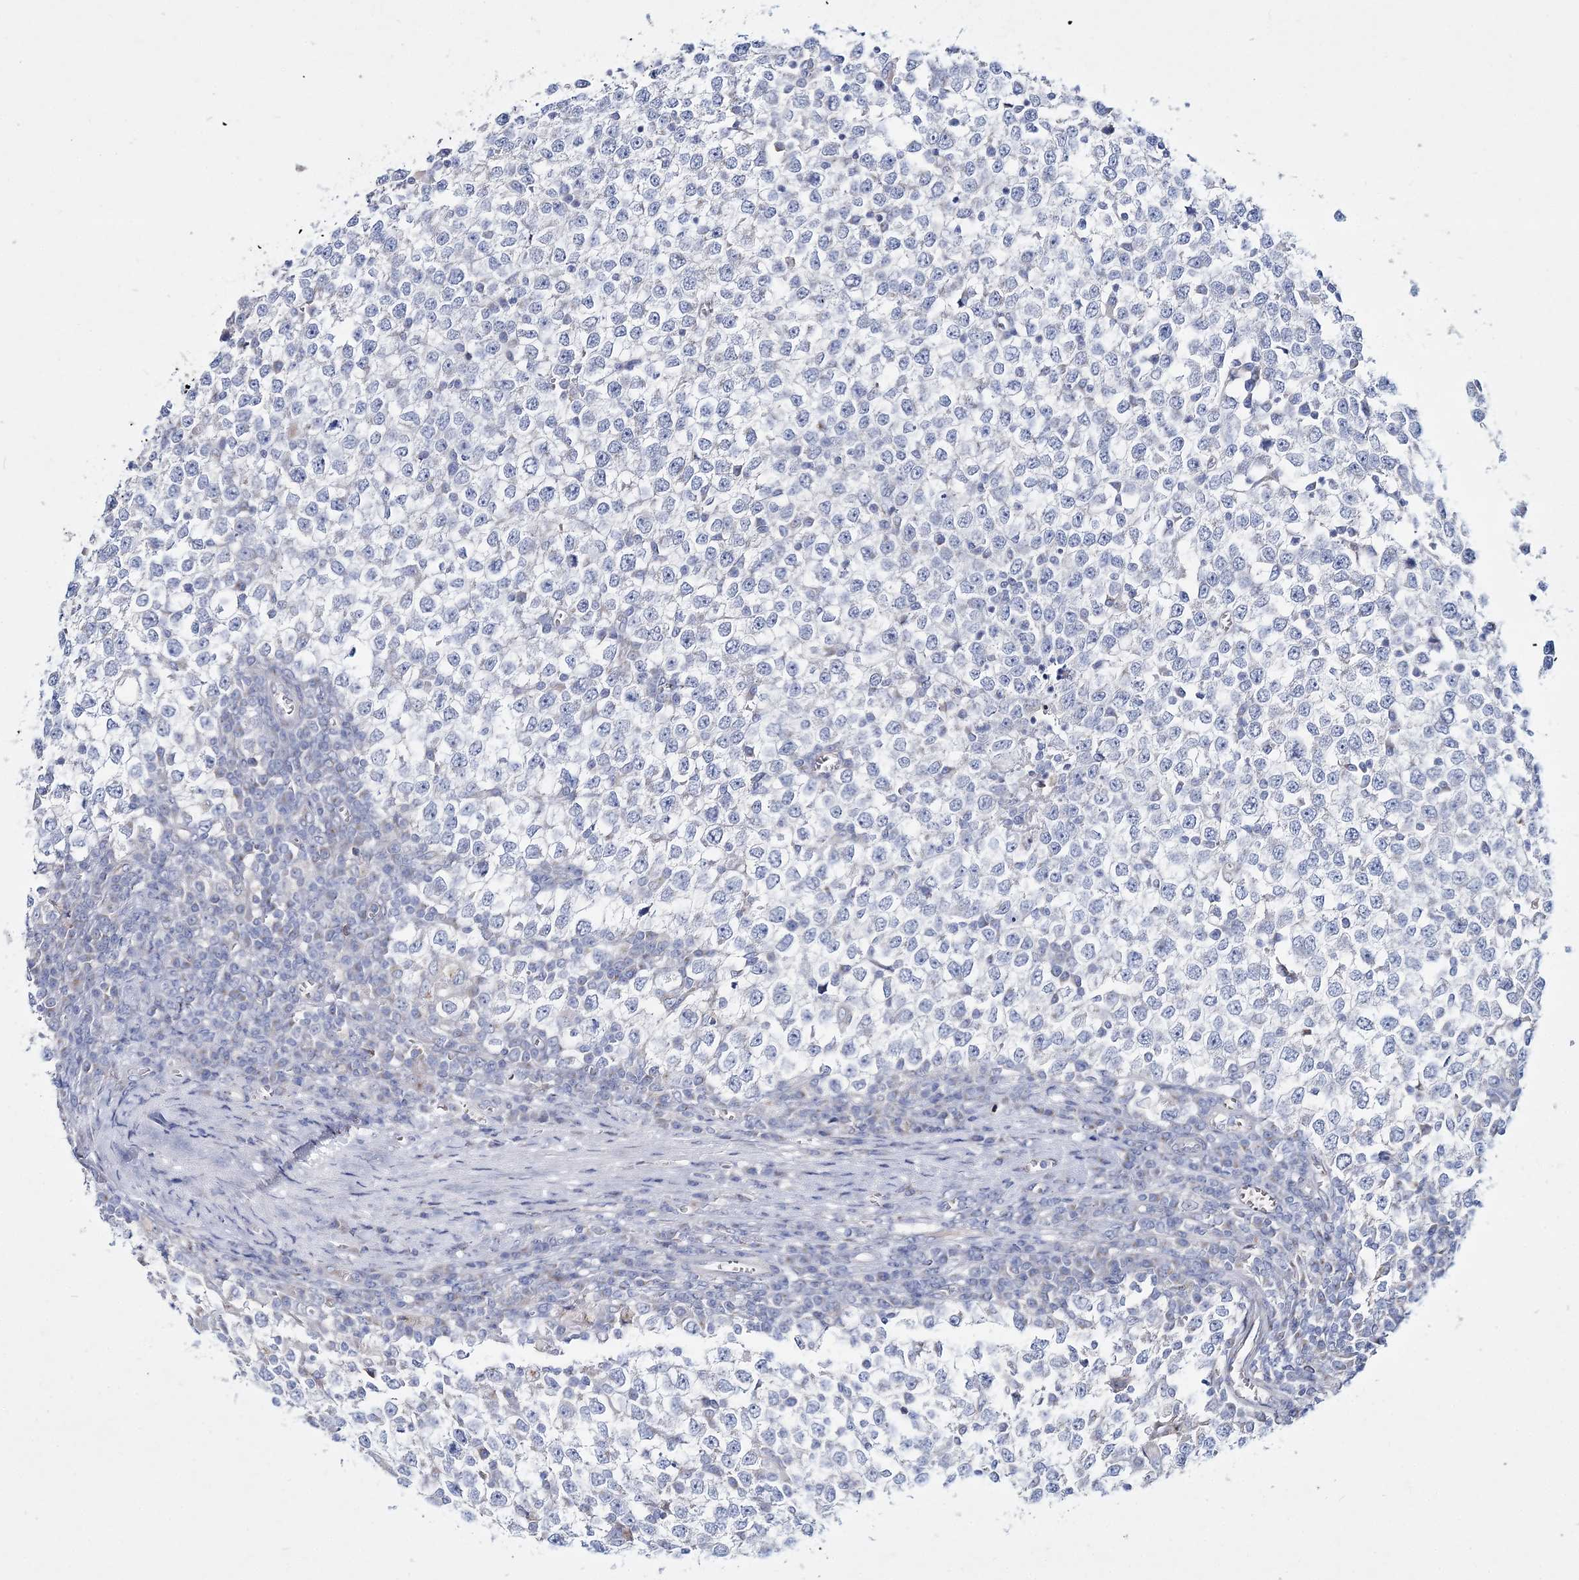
{"staining": {"intensity": "negative", "quantity": "none", "location": "none"}, "tissue": "testis cancer", "cell_type": "Tumor cells", "image_type": "cancer", "snomed": [{"axis": "morphology", "description": "Seminoma, NOS"}, {"axis": "topography", "description": "Testis"}], "caption": "Testis cancer (seminoma) stained for a protein using IHC demonstrates no staining tumor cells.", "gene": "ADGRL1", "patient": {"sex": "male", "age": 65}}